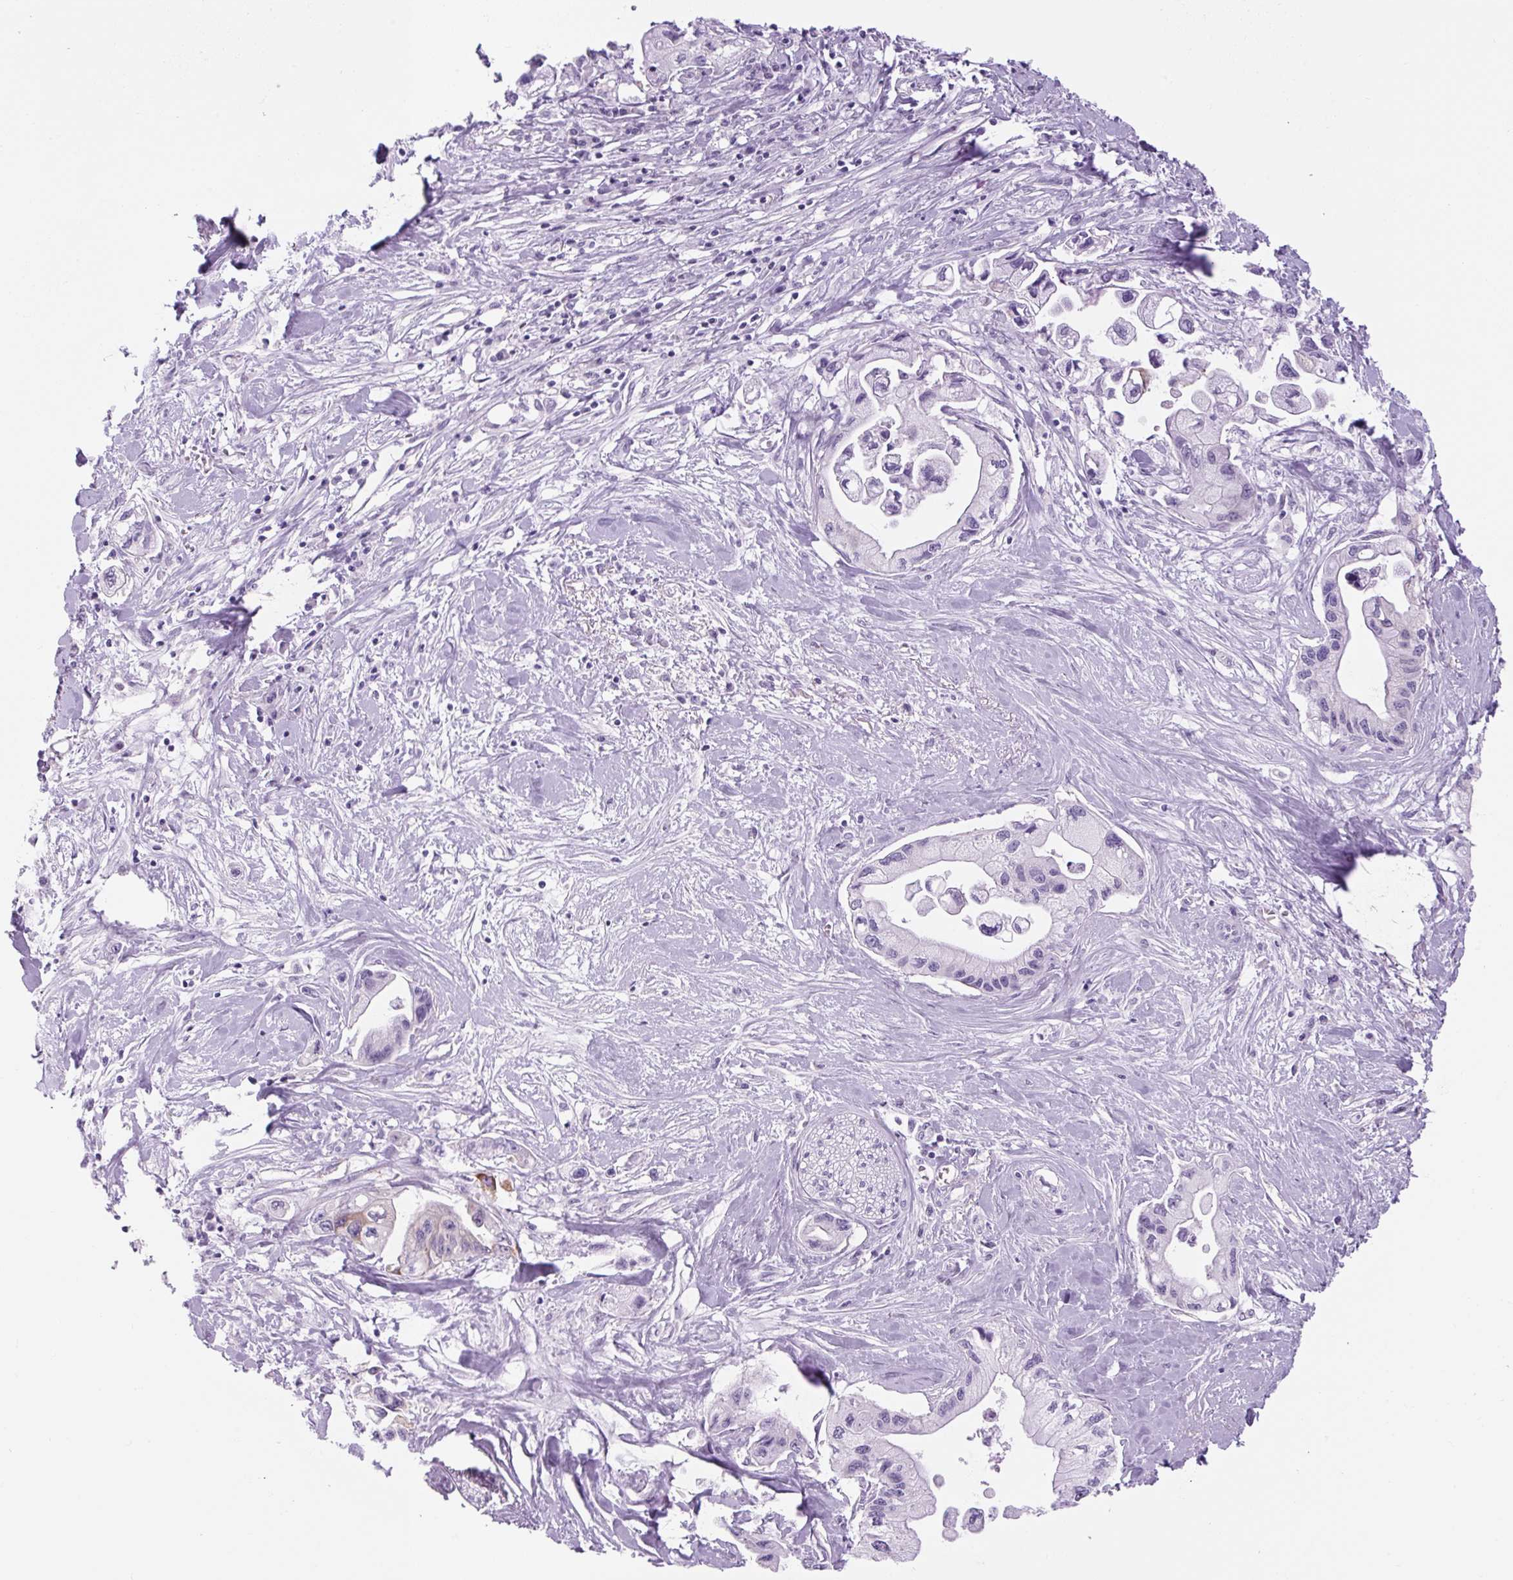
{"staining": {"intensity": "negative", "quantity": "none", "location": "none"}, "tissue": "pancreatic cancer", "cell_type": "Tumor cells", "image_type": "cancer", "snomed": [{"axis": "morphology", "description": "Adenocarcinoma, NOS"}, {"axis": "topography", "description": "Pancreas"}], "caption": "Immunohistochemistry photomicrograph of neoplastic tissue: adenocarcinoma (pancreatic) stained with DAB (3,3'-diaminobenzidine) demonstrates no significant protein staining in tumor cells.", "gene": "COL9A2", "patient": {"sex": "male", "age": 61}}